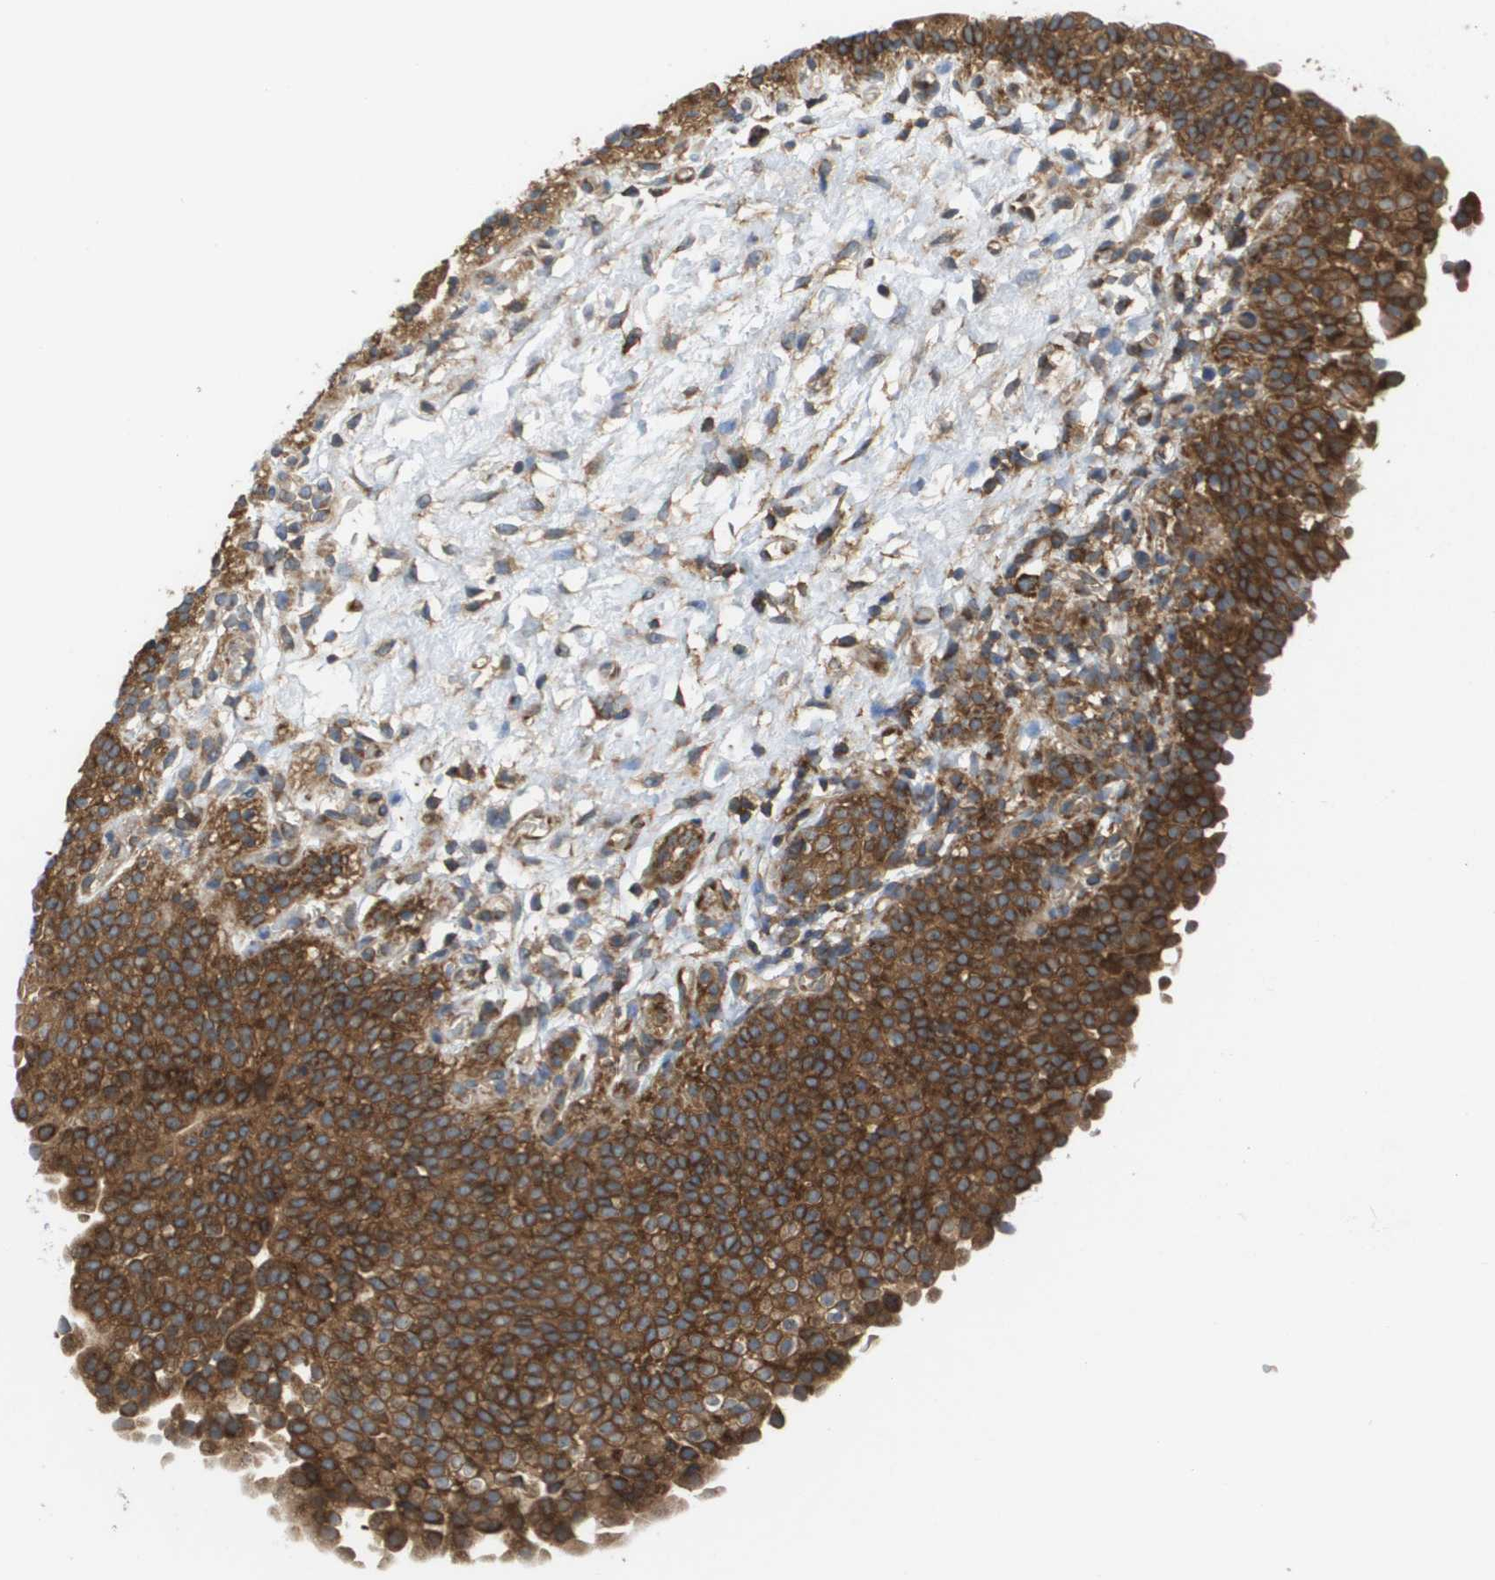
{"staining": {"intensity": "strong", "quantity": ">75%", "location": "cytoplasmic/membranous"}, "tissue": "urinary bladder", "cell_type": "Urothelial cells", "image_type": "normal", "snomed": [{"axis": "morphology", "description": "Normal tissue, NOS"}, {"axis": "topography", "description": "Urinary bladder"}], "caption": "DAB immunohistochemical staining of unremarkable human urinary bladder displays strong cytoplasmic/membranous protein expression in about >75% of urothelial cells.", "gene": "EIF4G2", "patient": {"sex": "male", "age": 55}}